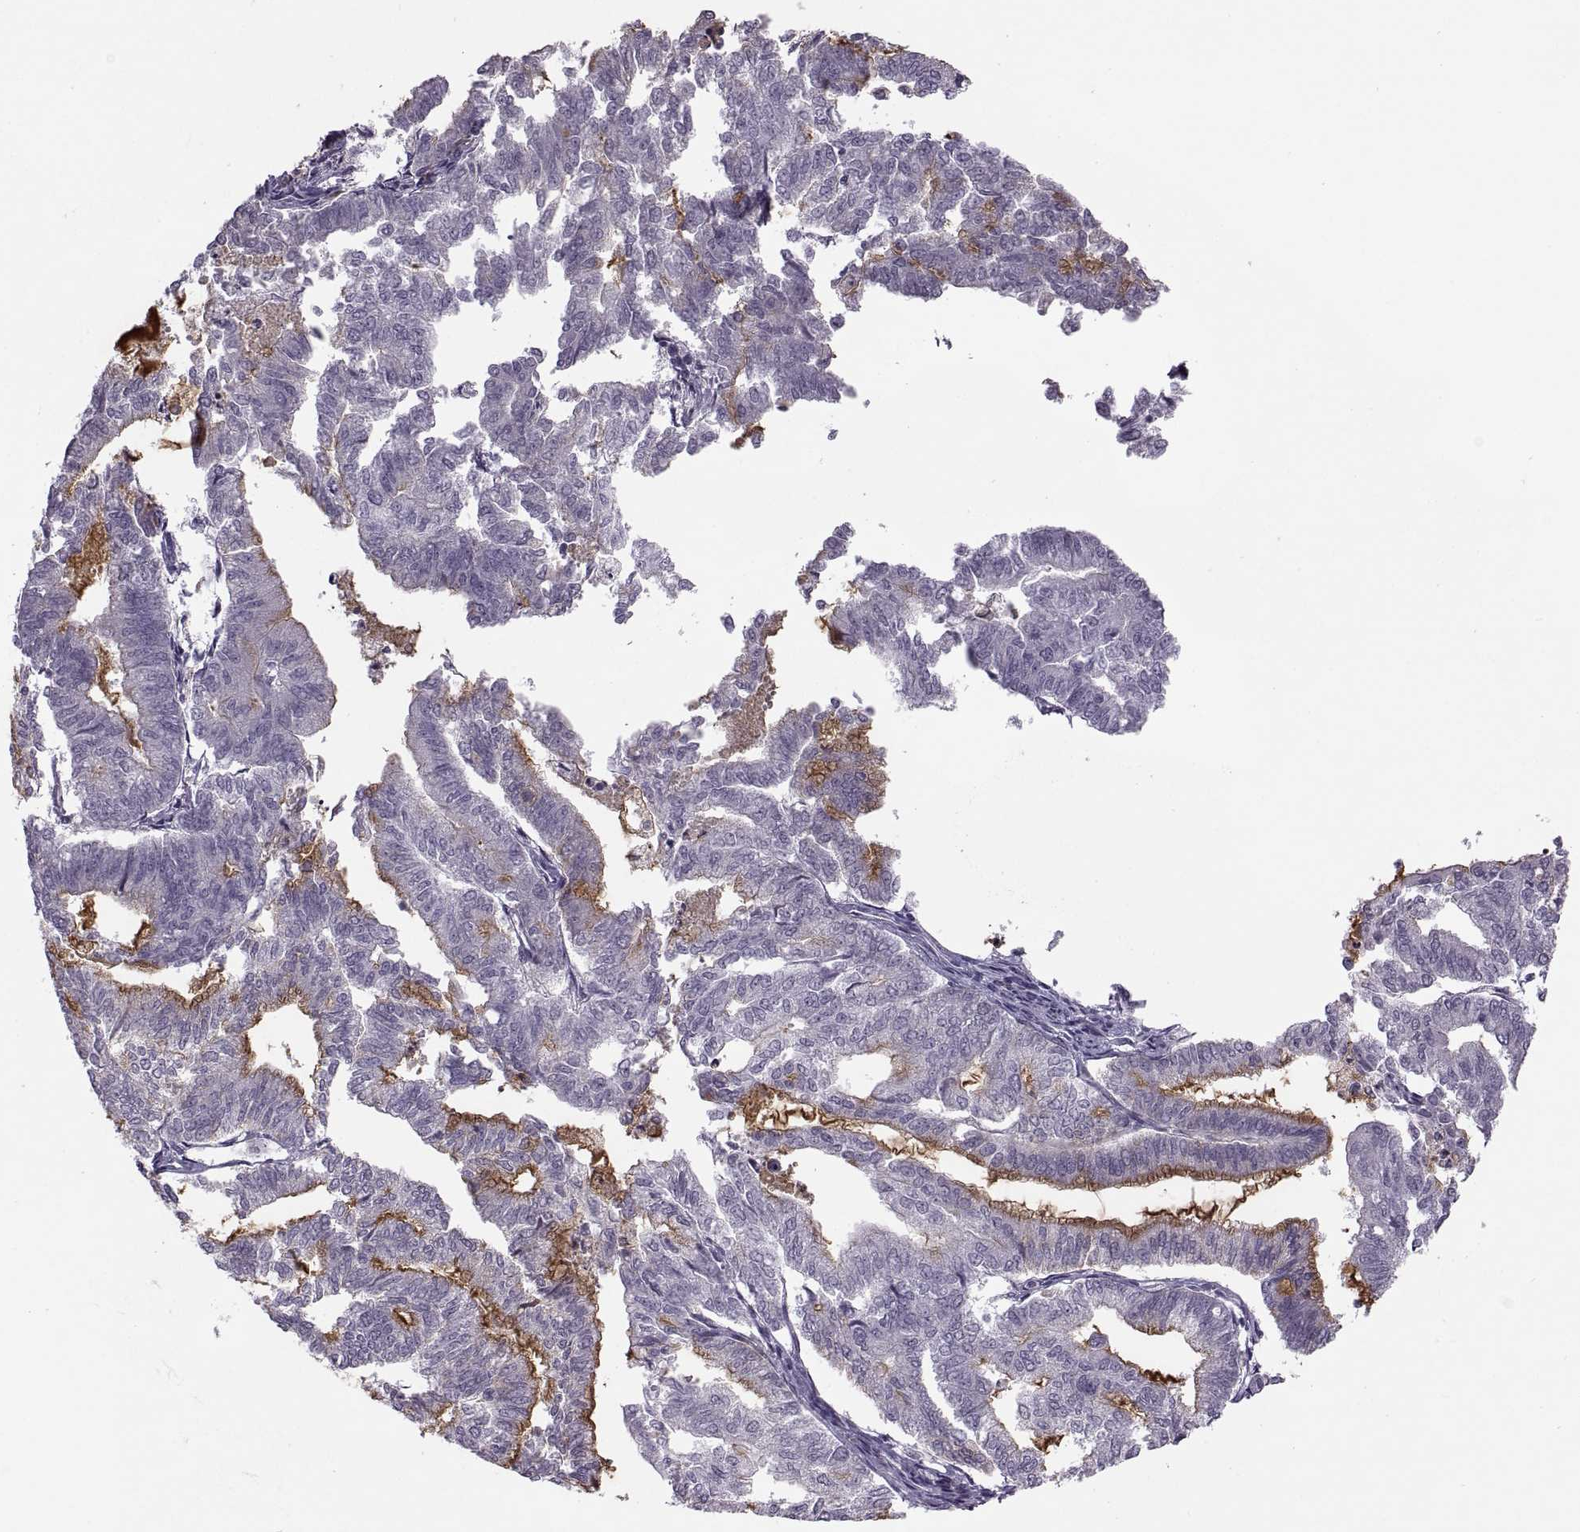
{"staining": {"intensity": "moderate", "quantity": "<25%", "location": "cytoplasmic/membranous"}, "tissue": "endometrial cancer", "cell_type": "Tumor cells", "image_type": "cancer", "snomed": [{"axis": "morphology", "description": "Adenocarcinoma, NOS"}, {"axis": "topography", "description": "Endometrium"}], "caption": "Moderate cytoplasmic/membranous staining for a protein is present in approximately <25% of tumor cells of endometrial cancer using immunohistochemistry (IHC).", "gene": "H2AP", "patient": {"sex": "female", "age": 79}}